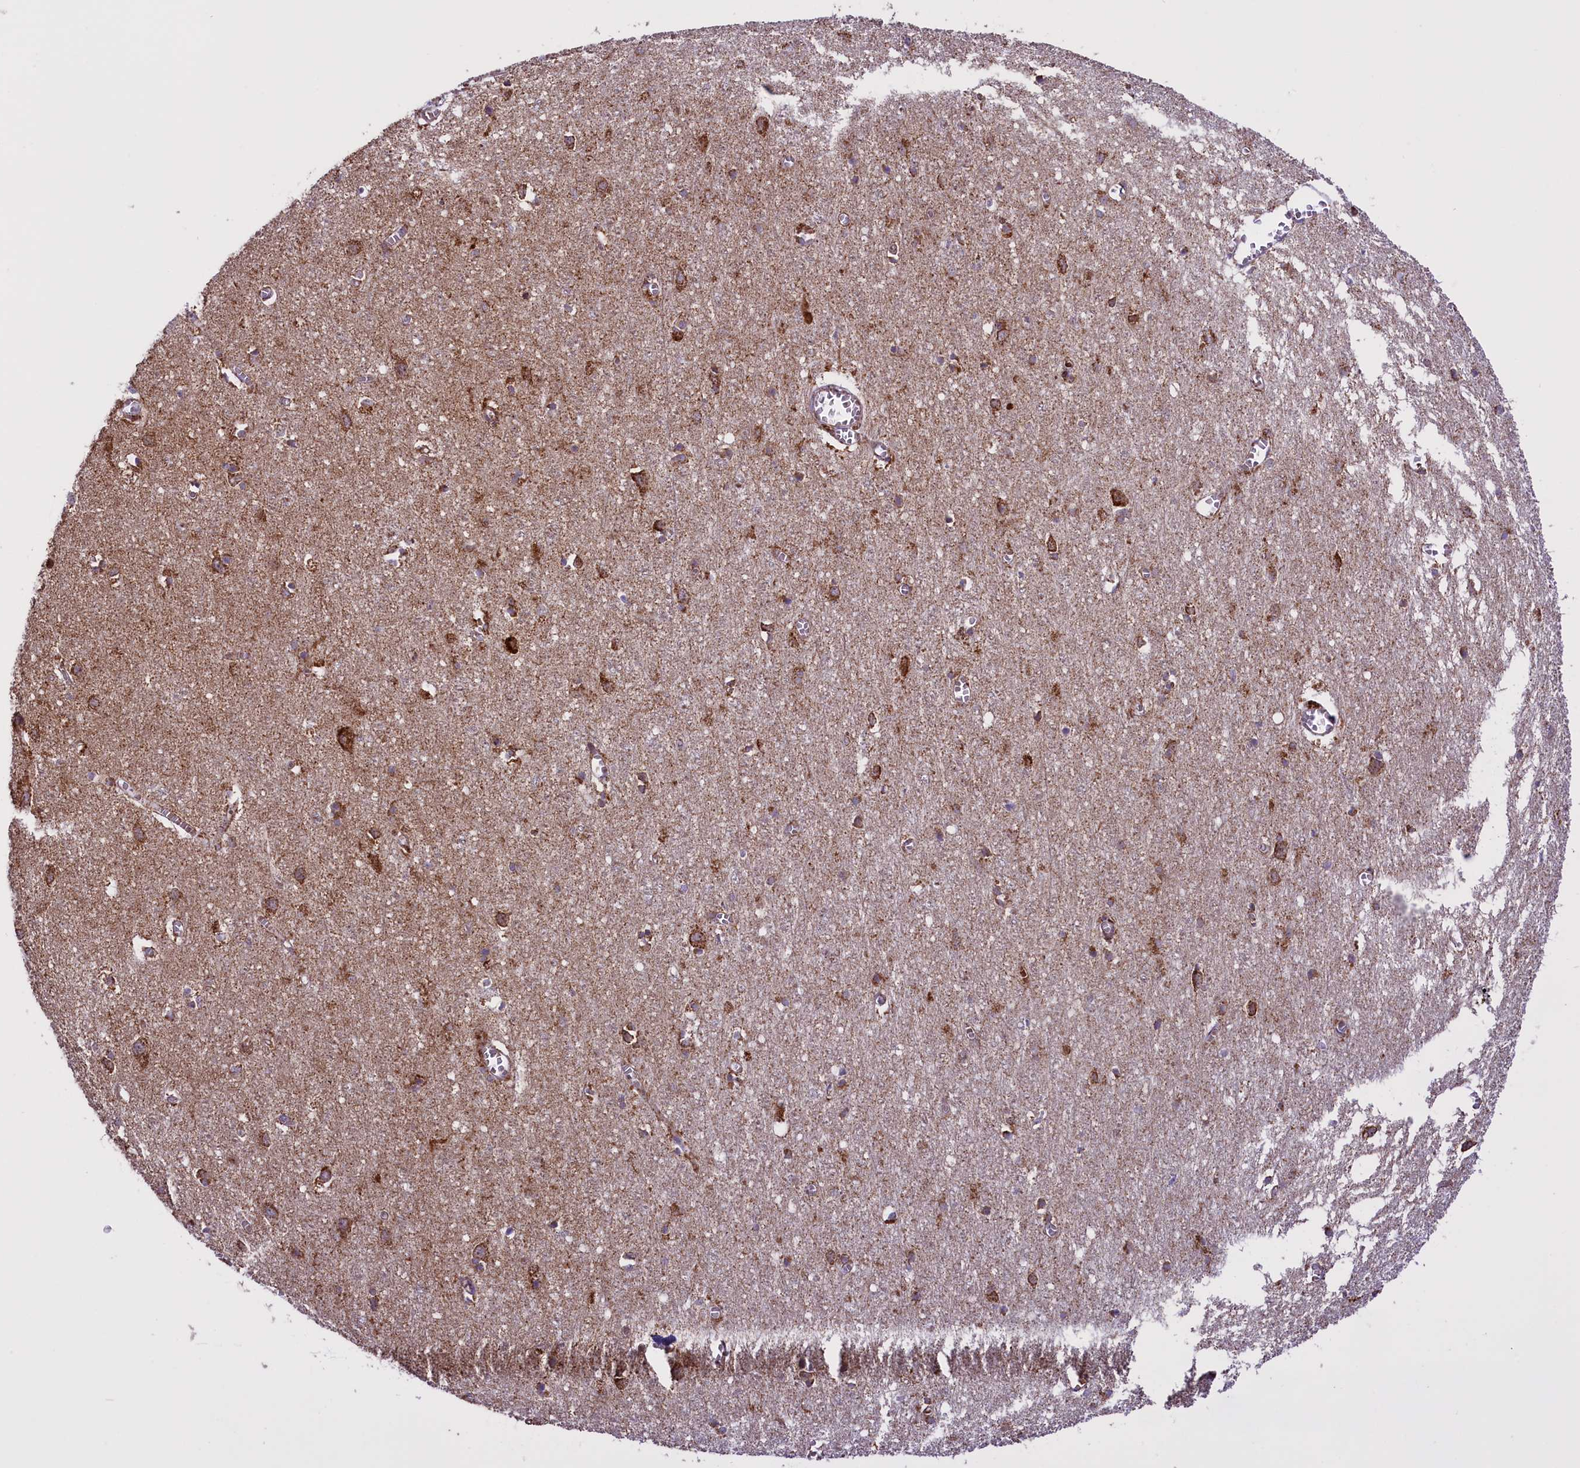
{"staining": {"intensity": "negative", "quantity": "none", "location": "none"}, "tissue": "cerebral cortex", "cell_type": "Endothelial cells", "image_type": "normal", "snomed": [{"axis": "morphology", "description": "Normal tissue, NOS"}, {"axis": "topography", "description": "Cerebral cortex"}], "caption": "High magnification brightfield microscopy of normal cerebral cortex stained with DAB (3,3'-diaminobenzidine) (brown) and counterstained with hematoxylin (blue): endothelial cells show no significant staining.", "gene": "NDUFS5", "patient": {"sex": "female", "age": 64}}